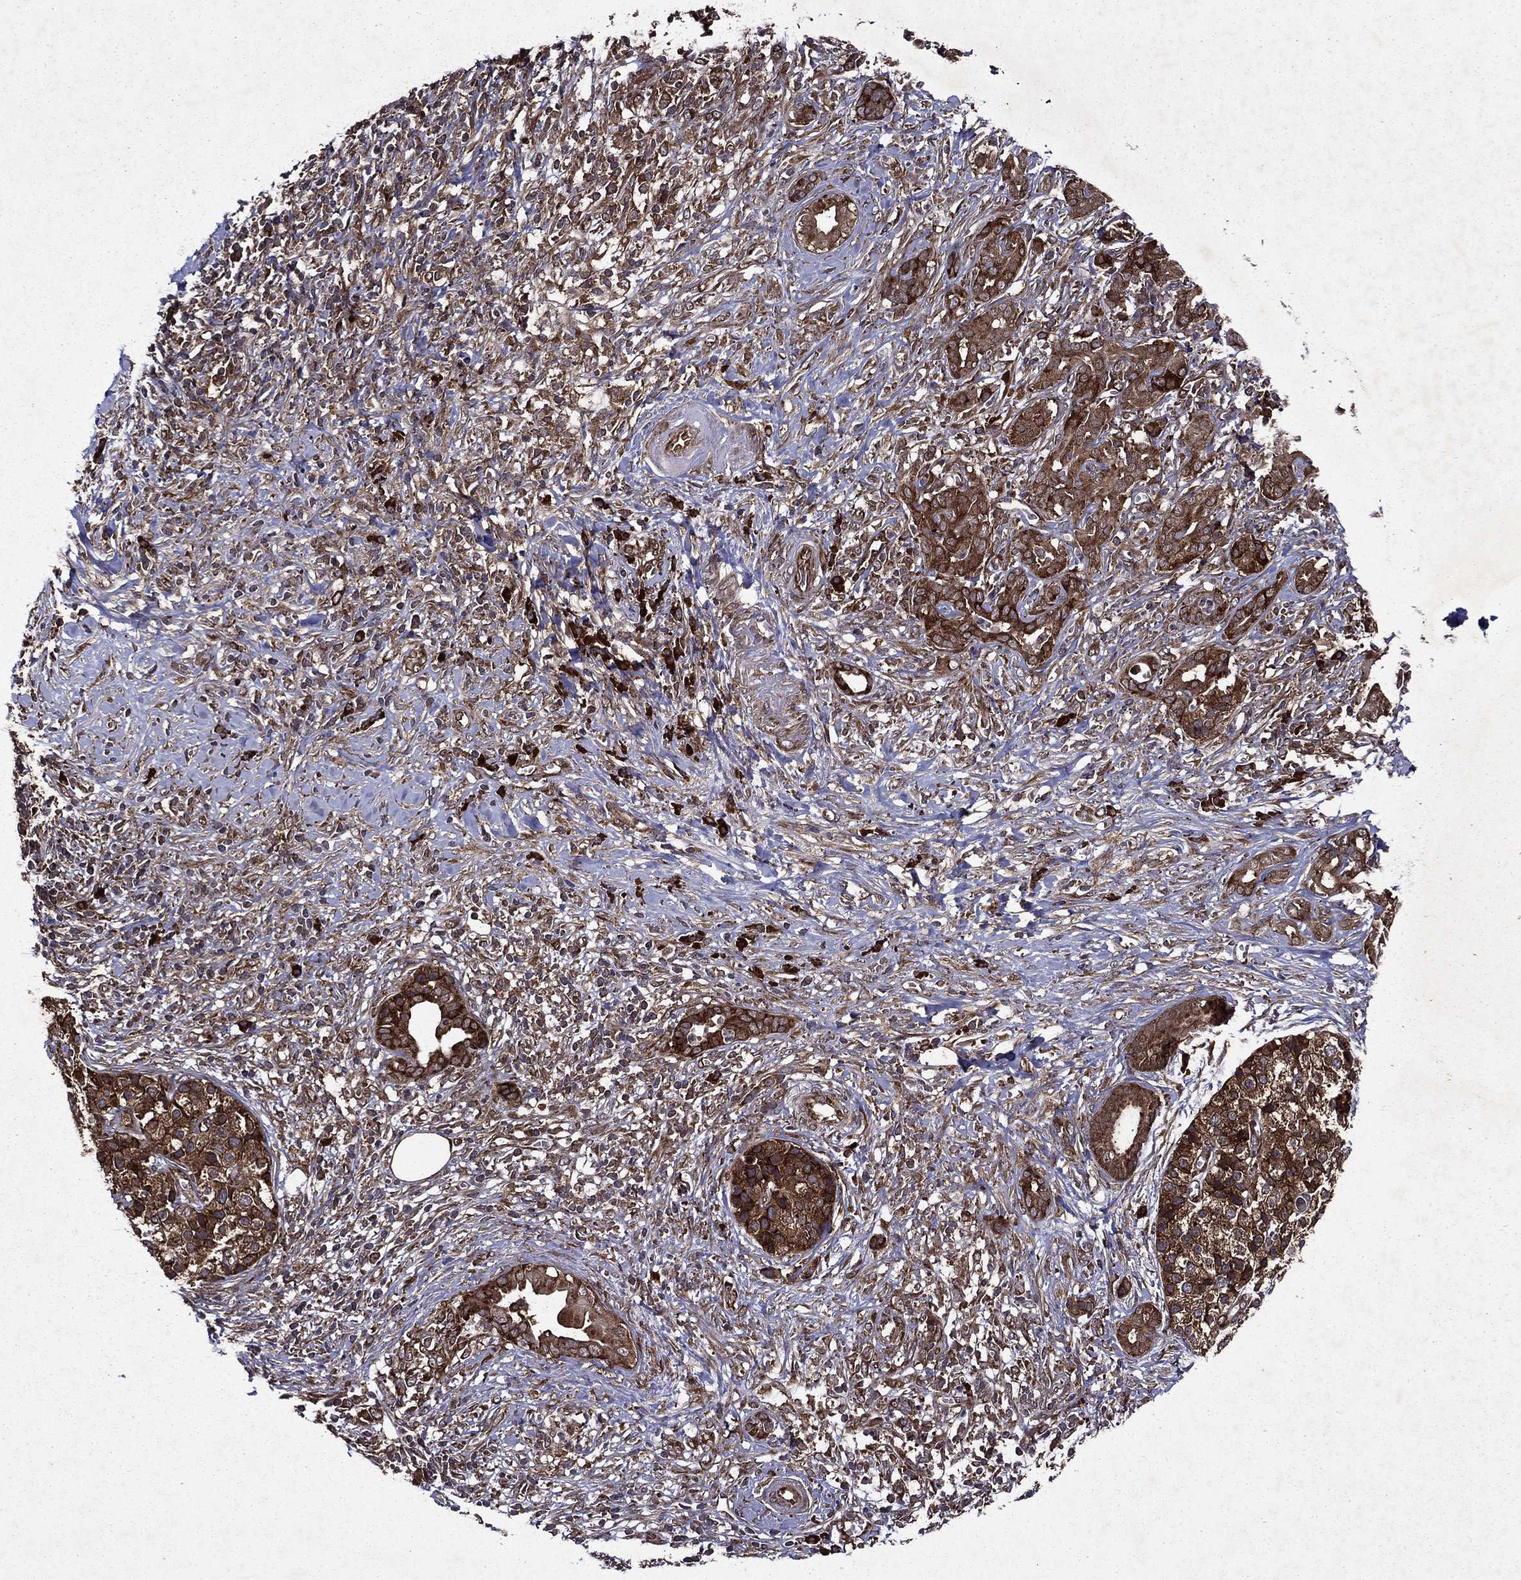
{"staining": {"intensity": "strong", "quantity": ">75%", "location": "cytoplasmic/membranous"}, "tissue": "pancreatic cancer", "cell_type": "Tumor cells", "image_type": "cancer", "snomed": [{"axis": "morphology", "description": "Adenocarcinoma, NOS"}, {"axis": "topography", "description": "Pancreas"}], "caption": "Protein staining of pancreatic cancer tissue reveals strong cytoplasmic/membranous expression in about >75% of tumor cells.", "gene": "EIF2B4", "patient": {"sex": "male", "age": 61}}